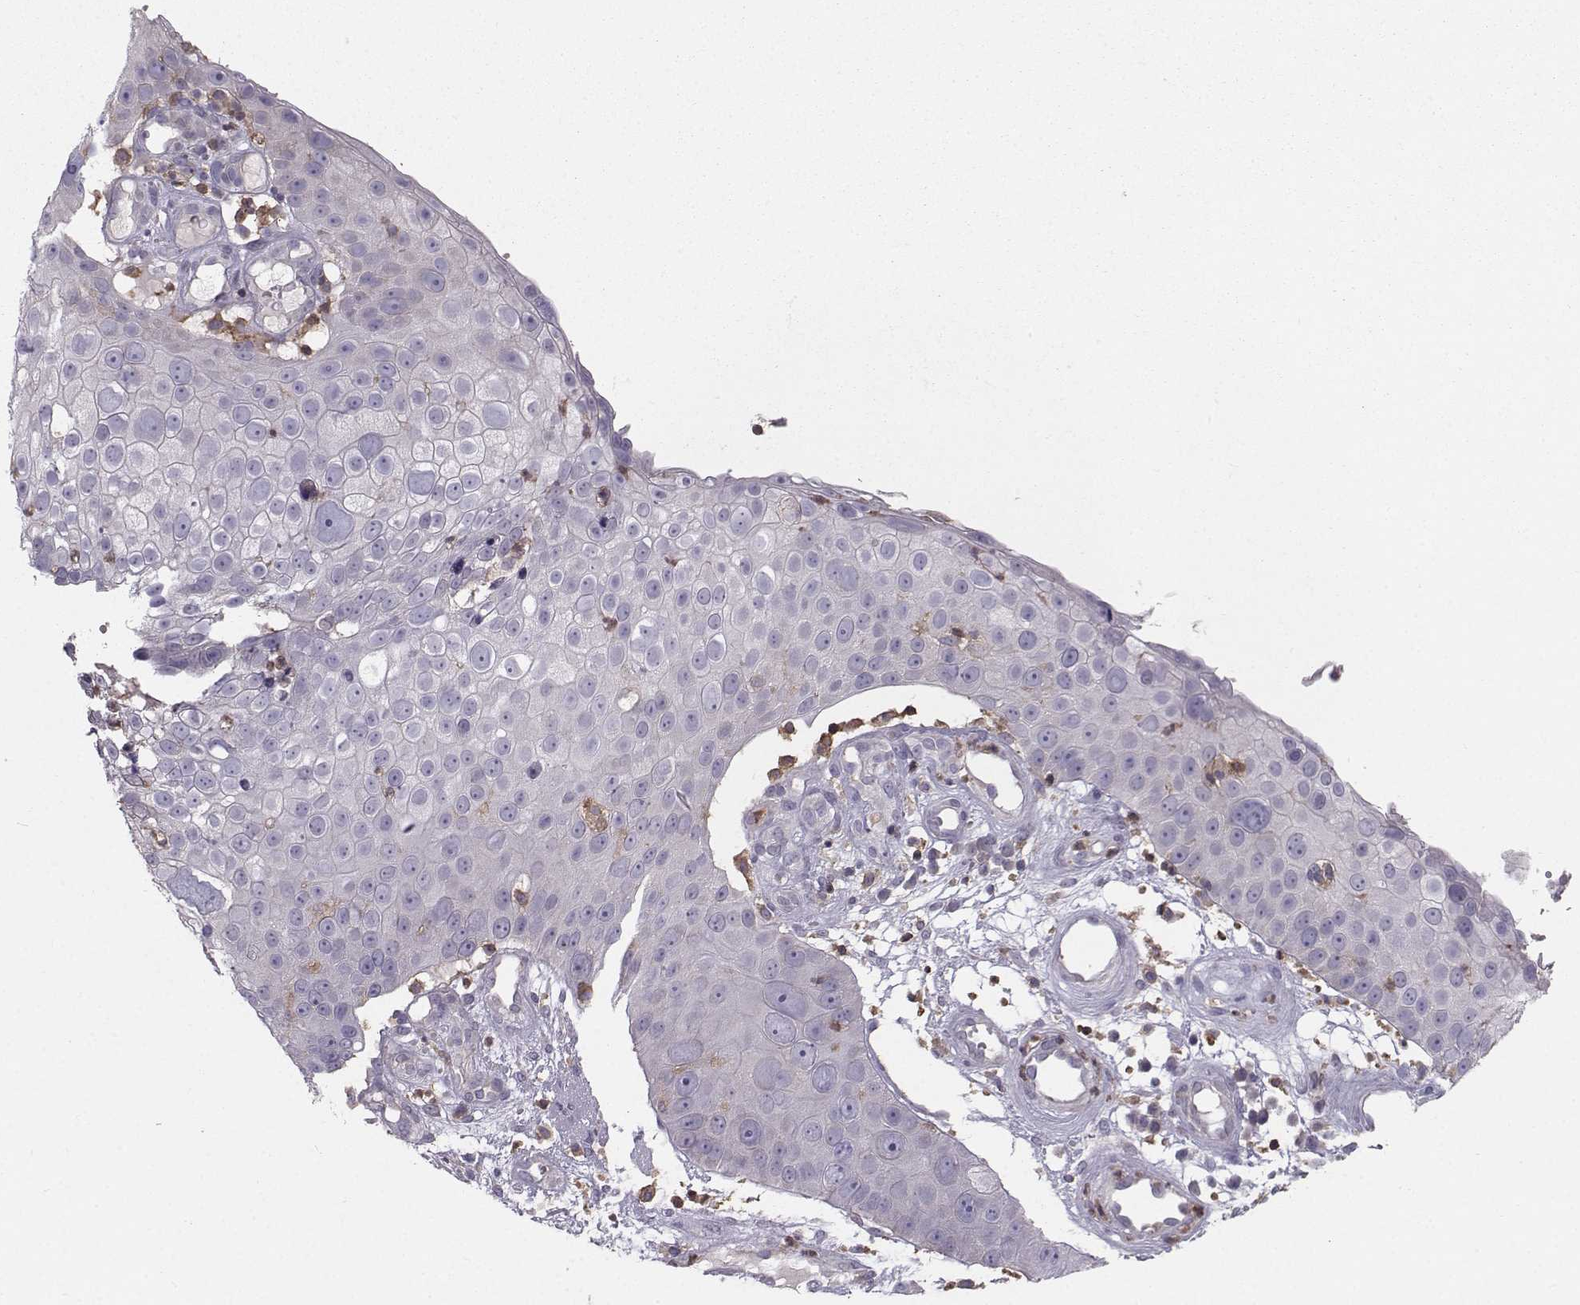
{"staining": {"intensity": "negative", "quantity": "none", "location": "none"}, "tissue": "skin cancer", "cell_type": "Tumor cells", "image_type": "cancer", "snomed": [{"axis": "morphology", "description": "Squamous cell carcinoma, NOS"}, {"axis": "topography", "description": "Skin"}], "caption": "IHC of human skin cancer reveals no positivity in tumor cells.", "gene": "ZBTB32", "patient": {"sex": "male", "age": 71}}